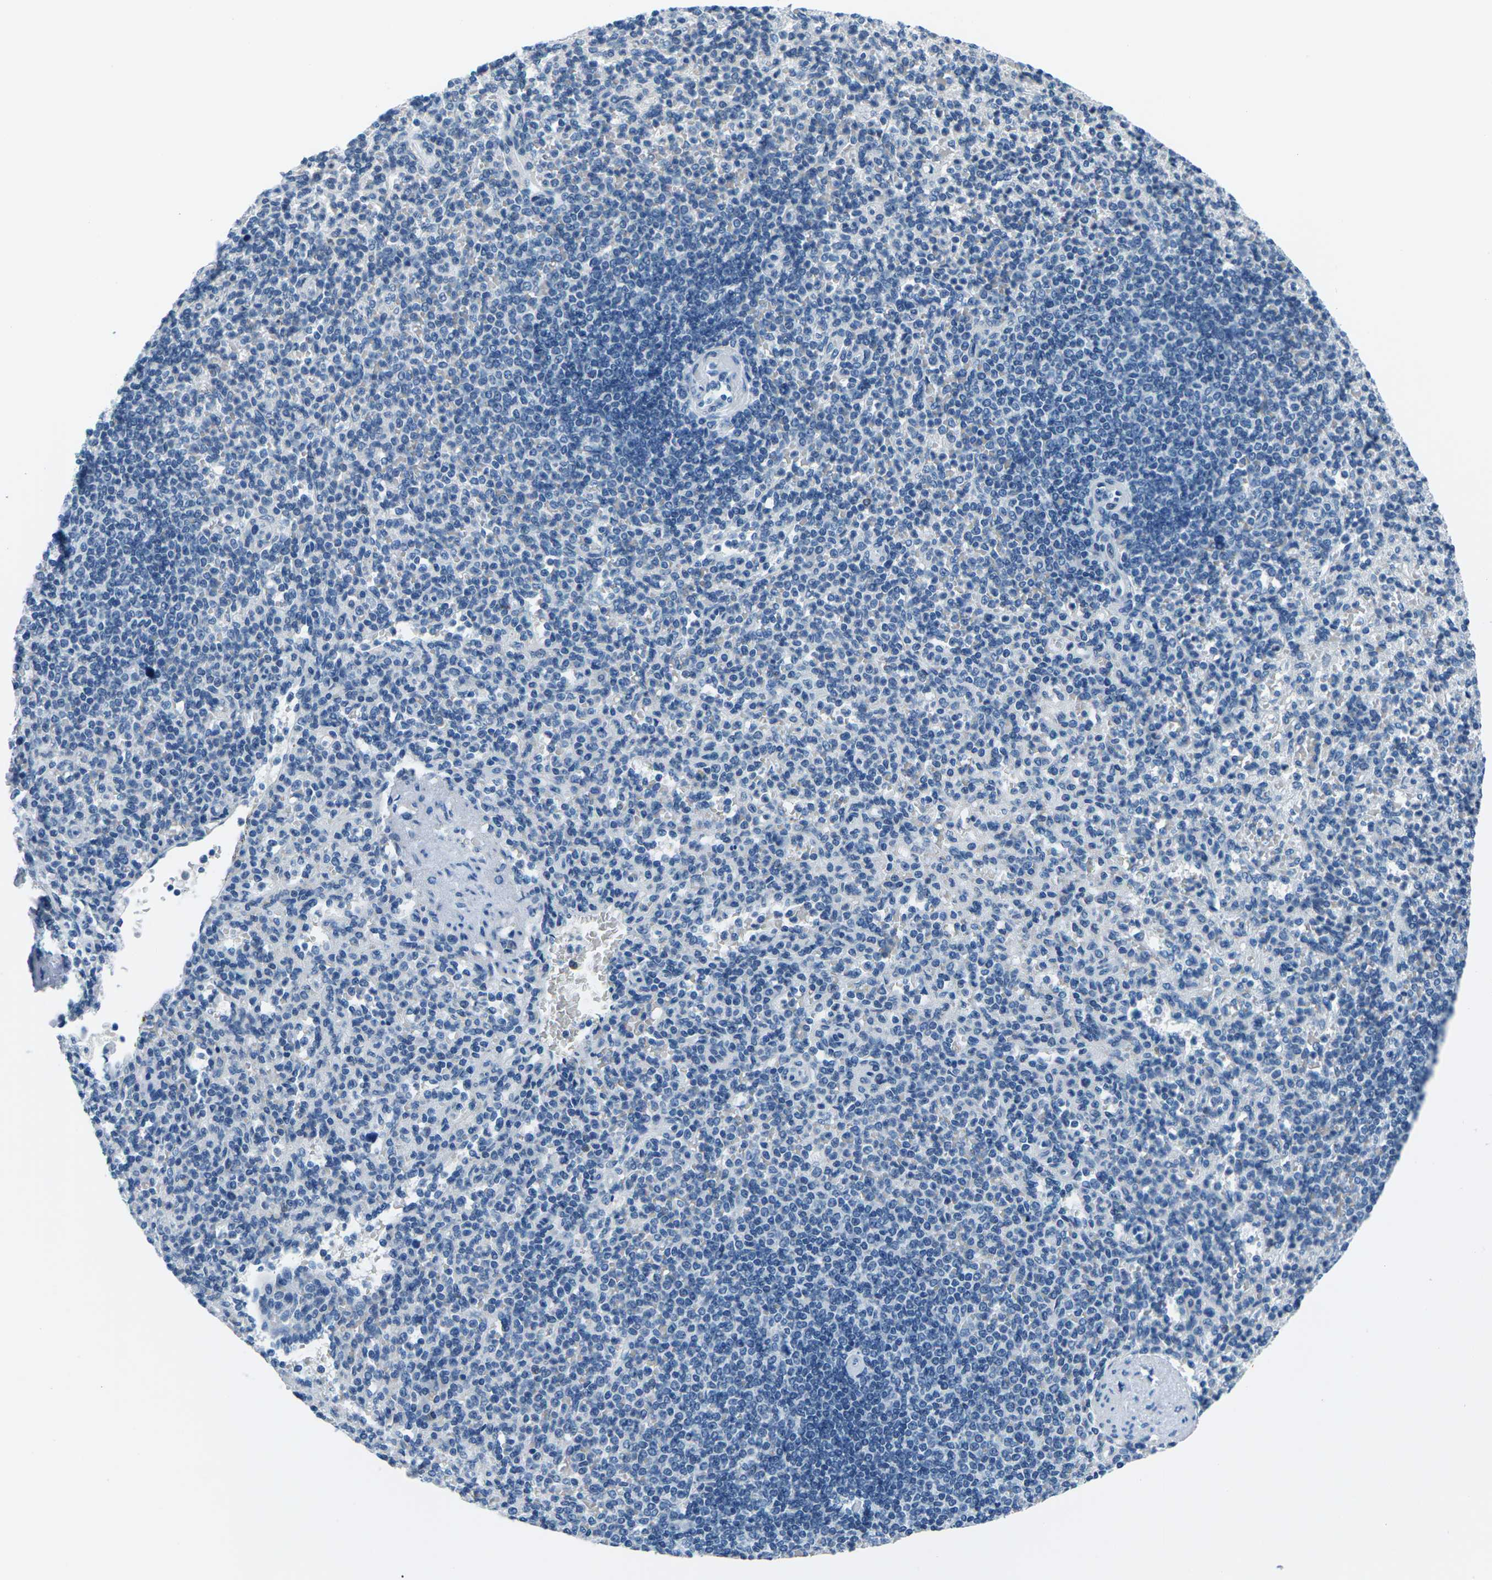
{"staining": {"intensity": "negative", "quantity": "none", "location": "none"}, "tissue": "spleen", "cell_type": "Cells in red pulp", "image_type": "normal", "snomed": [{"axis": "morphology", "description": "Normal tissue, NOS"}, {"axis": "topography", "description": "Spleen"}], "caption": "DAB immunohistochemical staining of unremarkable human spleen demonstrates no significant positivity in cells in red pulp. The staining is performed using DAB (3,3'-diaminobenzidine) brown chromogen with nuclei counter-stained in using hematoxylin.", "gene": "UMOD", "patient": {"sex": "female", "age": 74}}